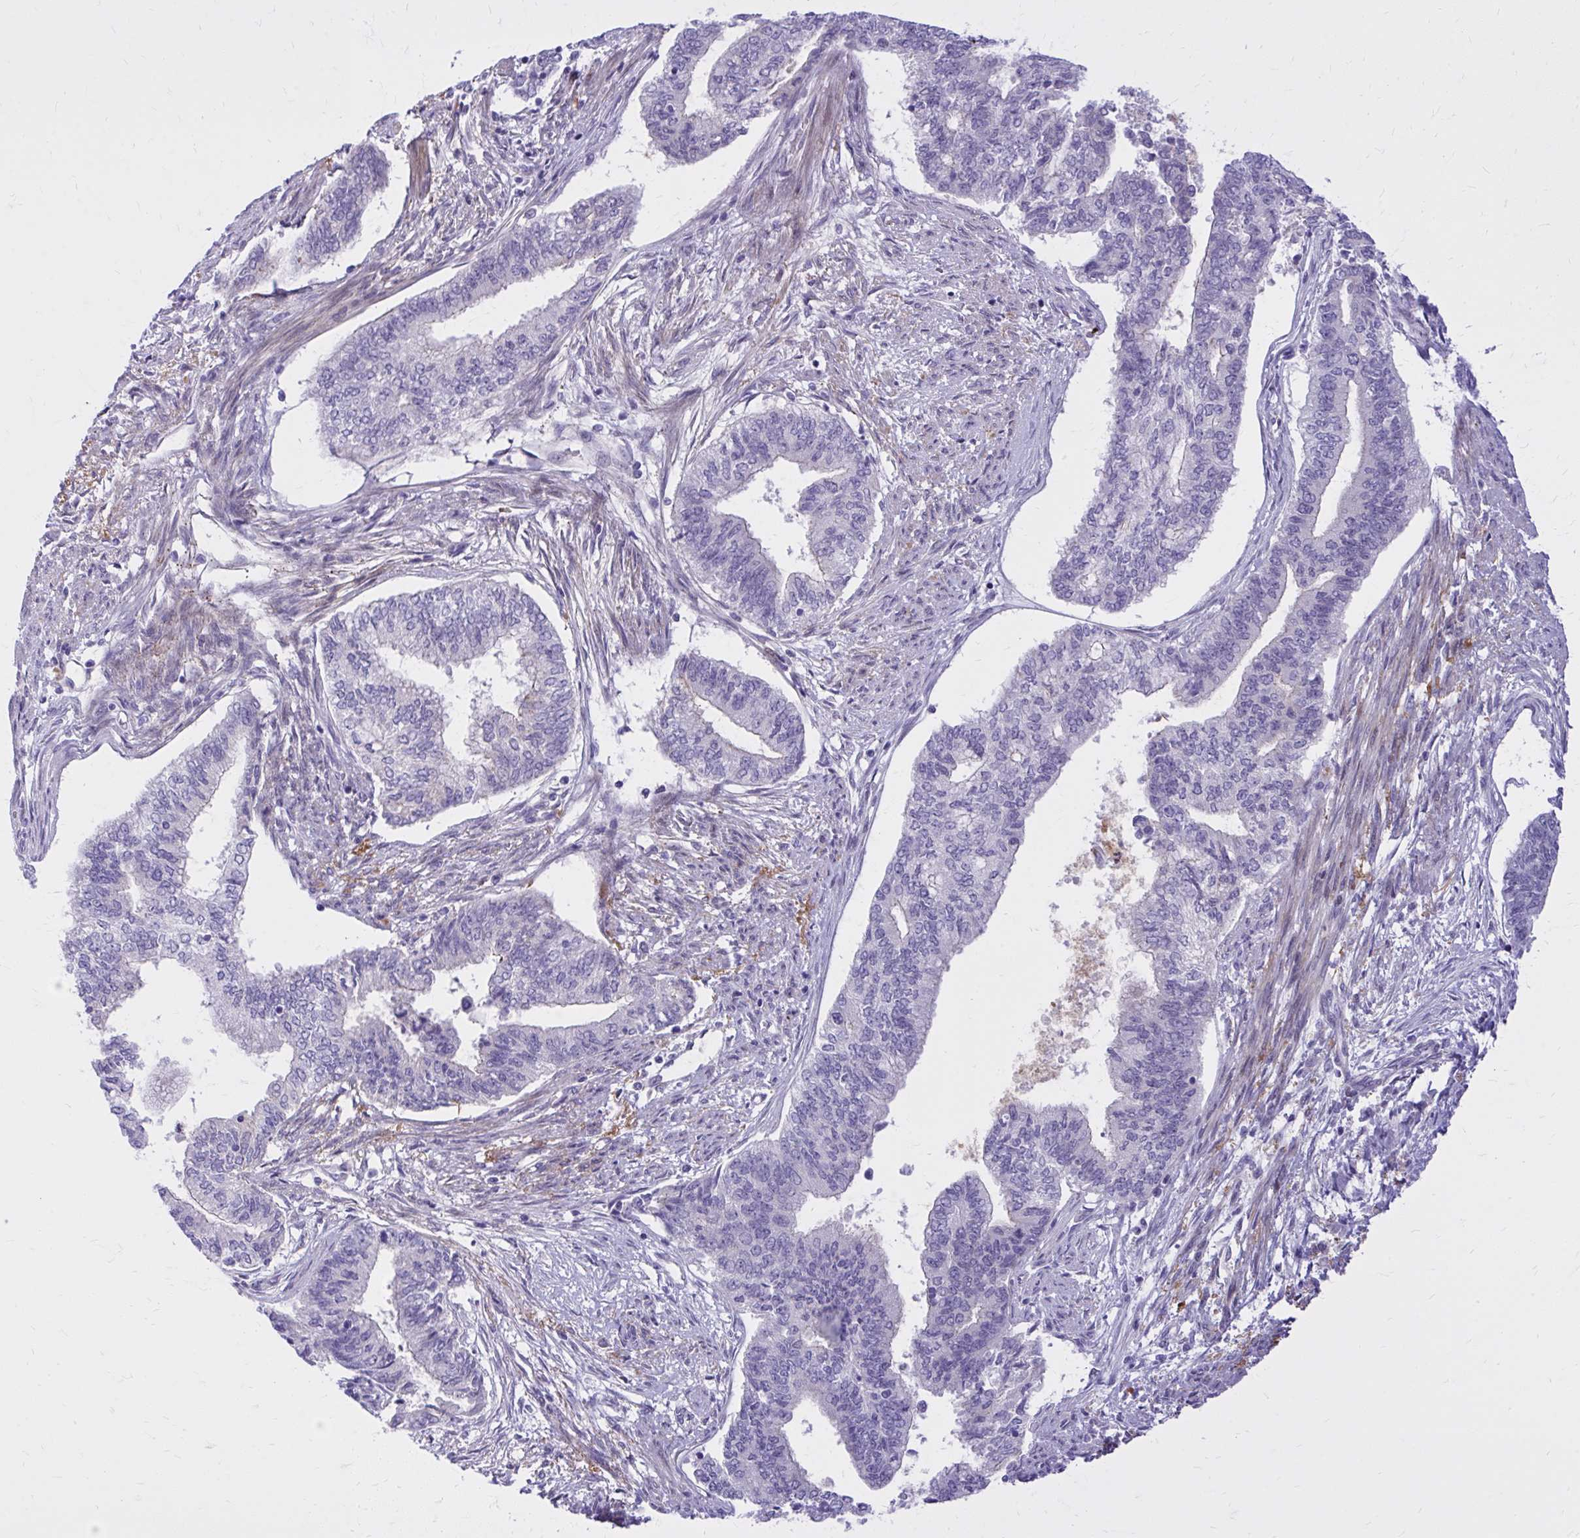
{"staining": {"intensity": "negative", "quantity": "none", "location": "none"}, "tissue": "endometrial cancer", "cell_type": "Tumor cells", "image_type": "cancer", "snomed": [{"axis": "morphology", "description": "Adenocarcinoma, NOS"}, {"axis": "topography", "description": "Endometrium"}], "caption": "The photomicrograph displays no staining of tumor cells in adenocarcinoma (endometrial).", "gene": "ADAMTSL1", "patient": {"sex": "female", "age": 65}}